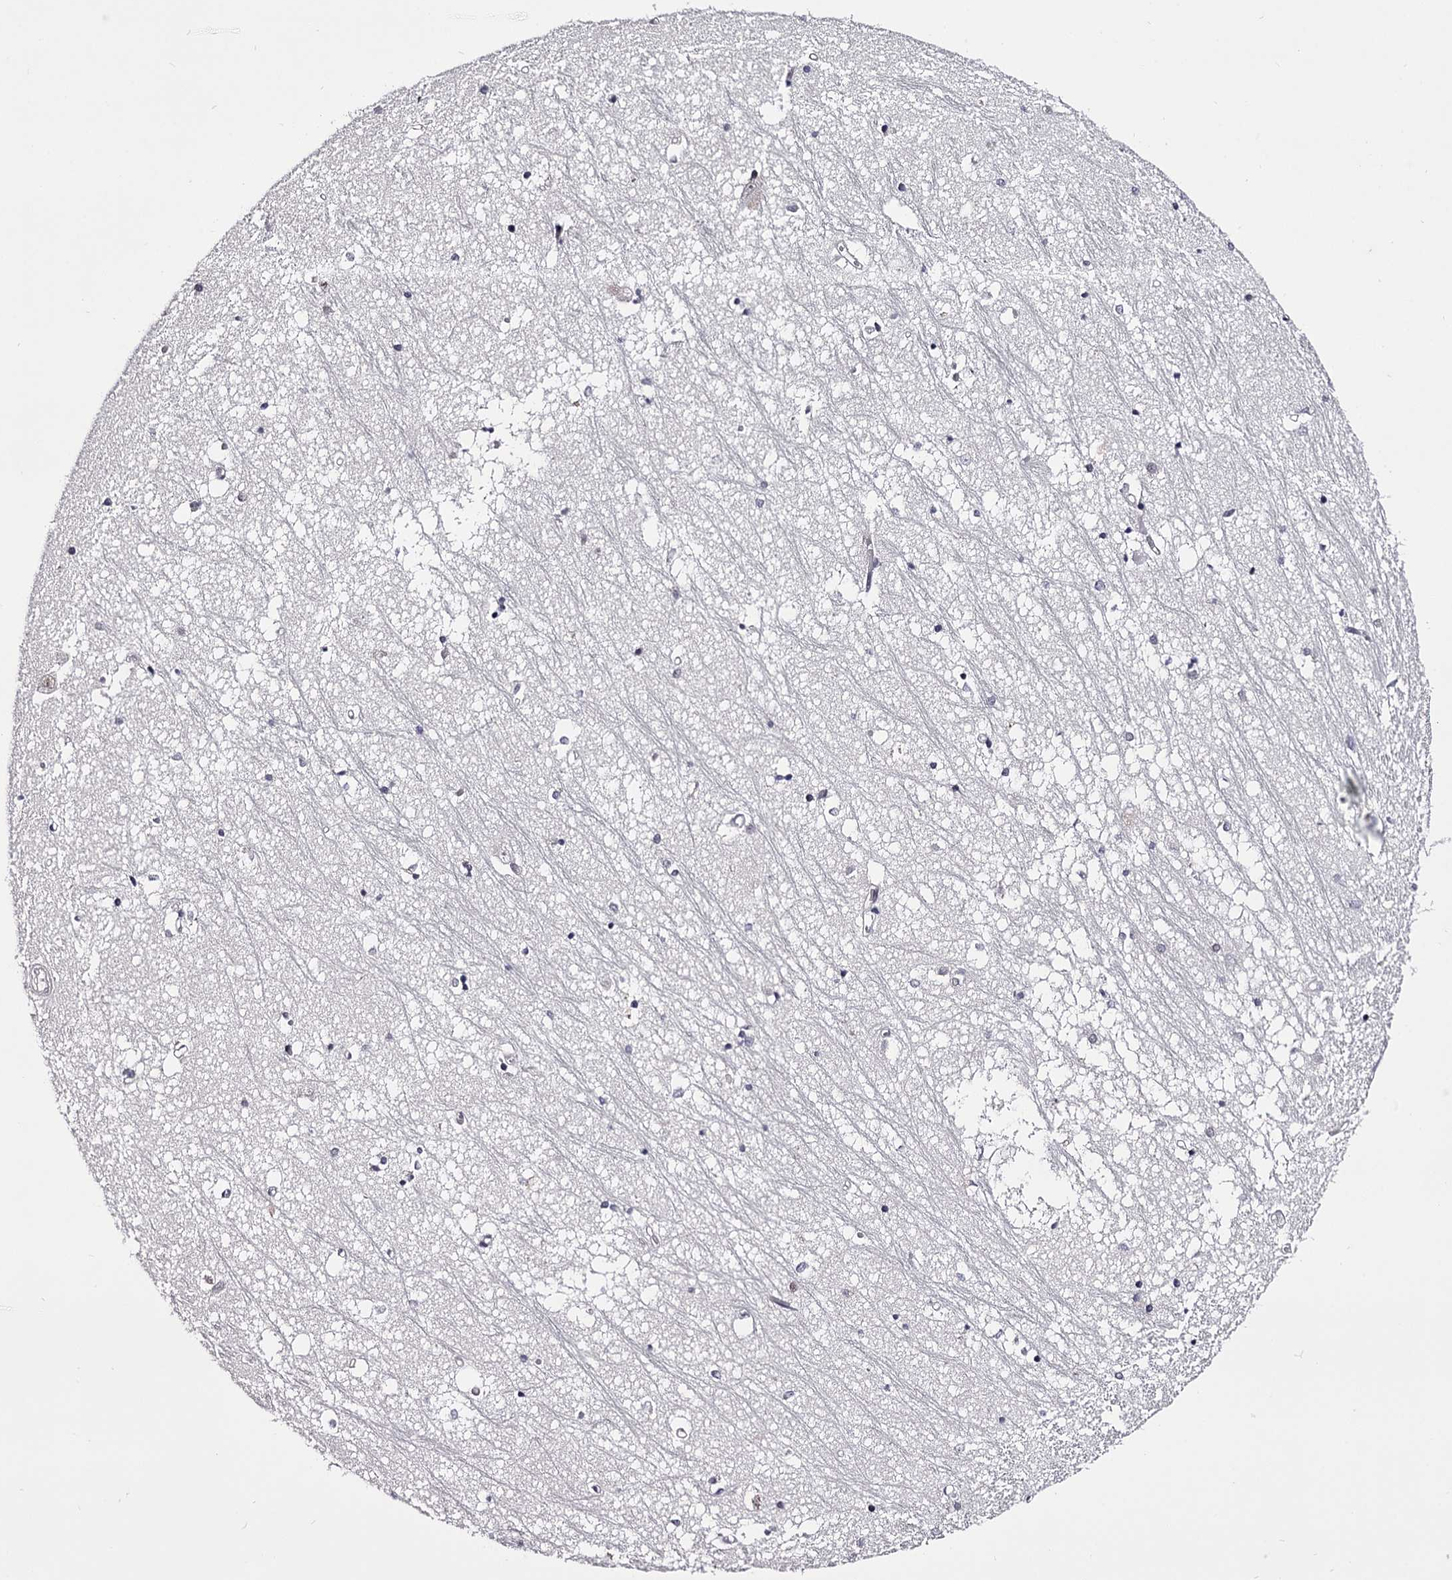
{"staining": {"intensity": "negative", "quantity": "none", "location": "none"}, "tissue": "hippocampus", "cell_type": "Glial cells", "image_type": "normal", "snomed": [{"axis": "morphology", "description": "Normal tissue, NOS"}, {"axis": "topography", "description": "Hippocampus"}], "caption": "Glial cells show no significant protein positivity in benign hippocampus. Nuclei are stained in blue.", "gene": "OVOL2", "patient": {"sex": "male", "age": 70}}